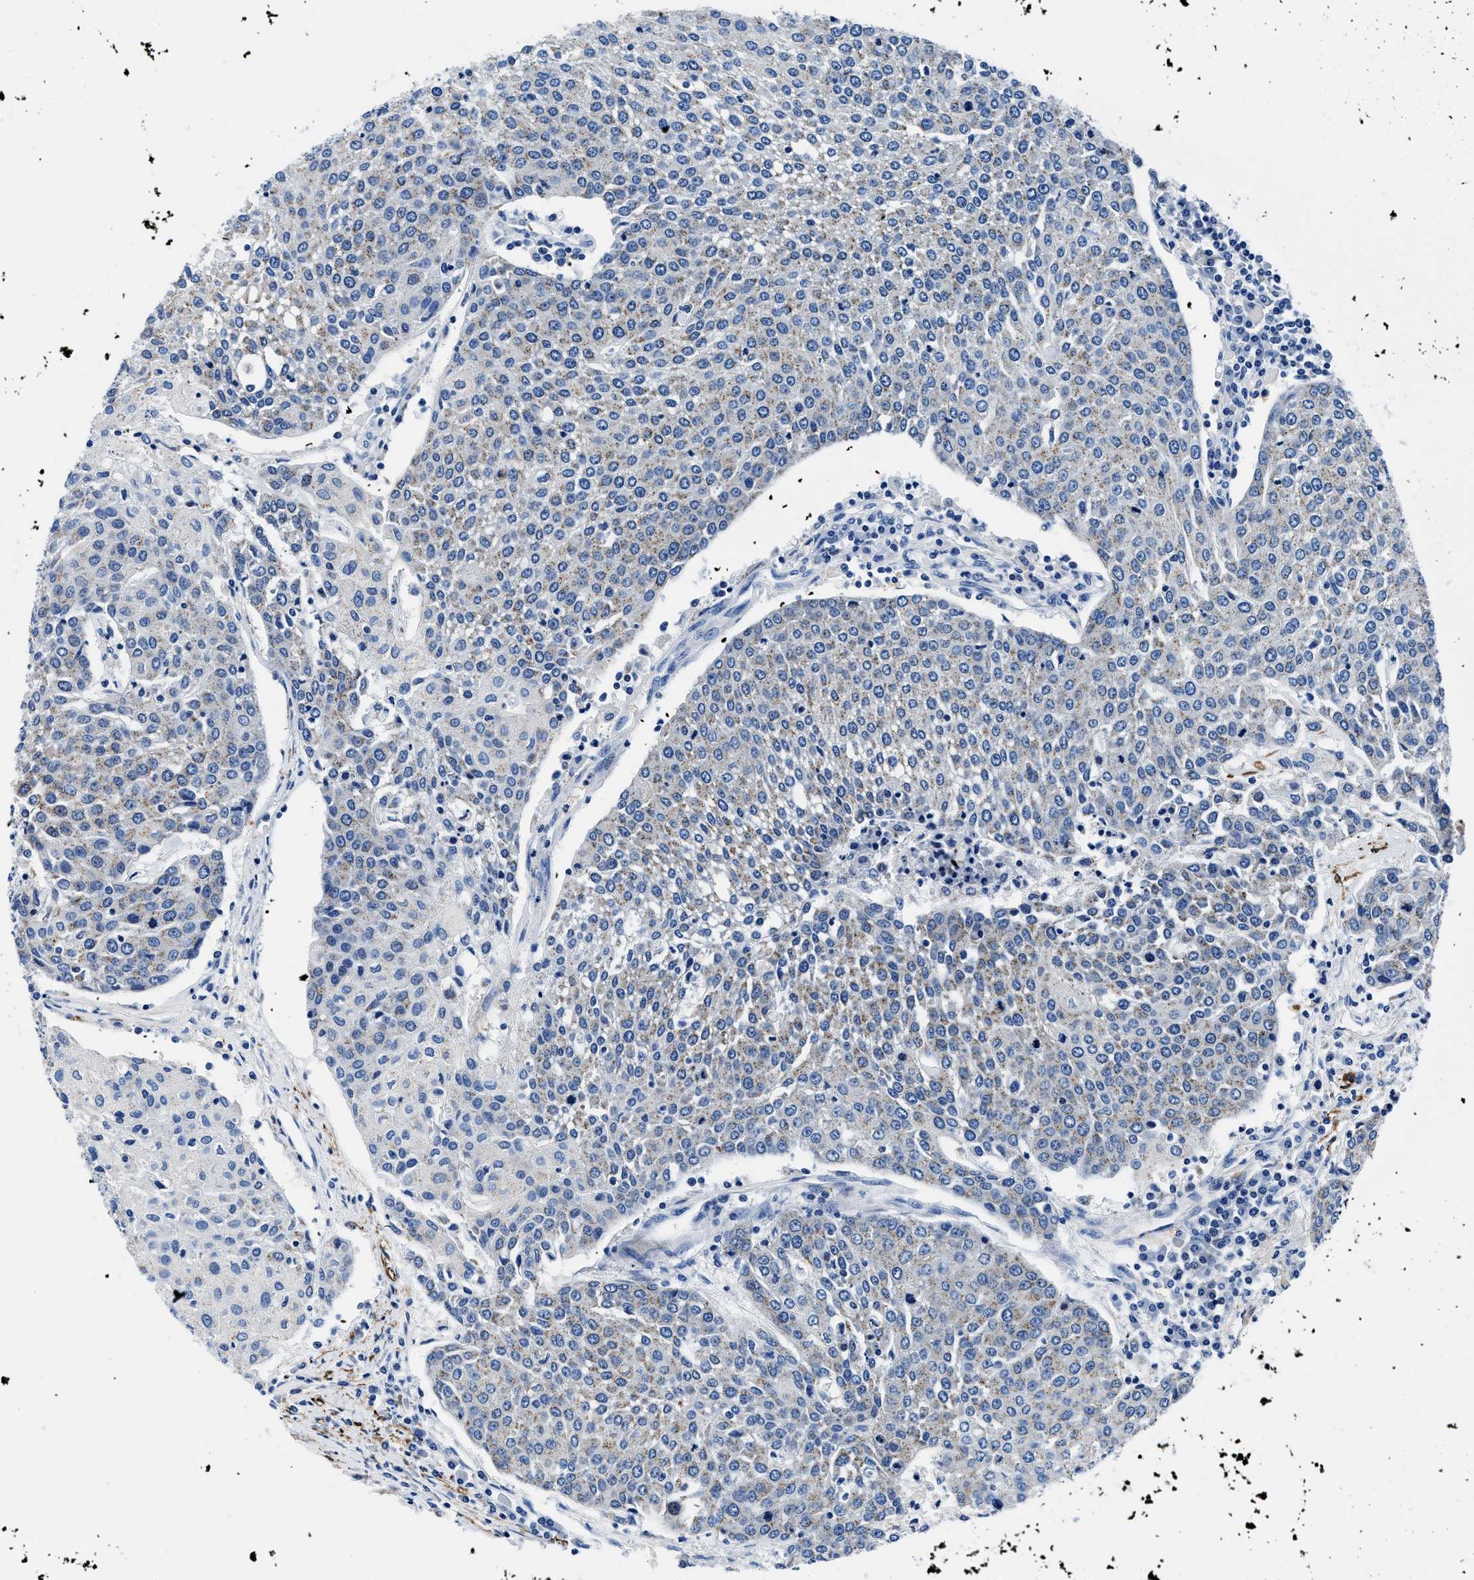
{"staining": {"intensity": "weak", "quantity": "<25%", "location": "cytoplasmic/membranous"}, "tissue": "urothelial cancer", "cell_type": "Tumor cells", "image_type": "cancer", "snomed": [{"axis": "morphology", "description": "Urothelial carcinoma, High grade"}, {"axis": "topography", "description": "Urinary bladder"}], "caption": "Immunohistochemistry photomicrograph of neoplastic tissue: urothelial cancer stained with DAB reveals no significant protein staining in tumor cells.", "gene": "TEX261", "patient": {"sex": "female", "age": 85}}